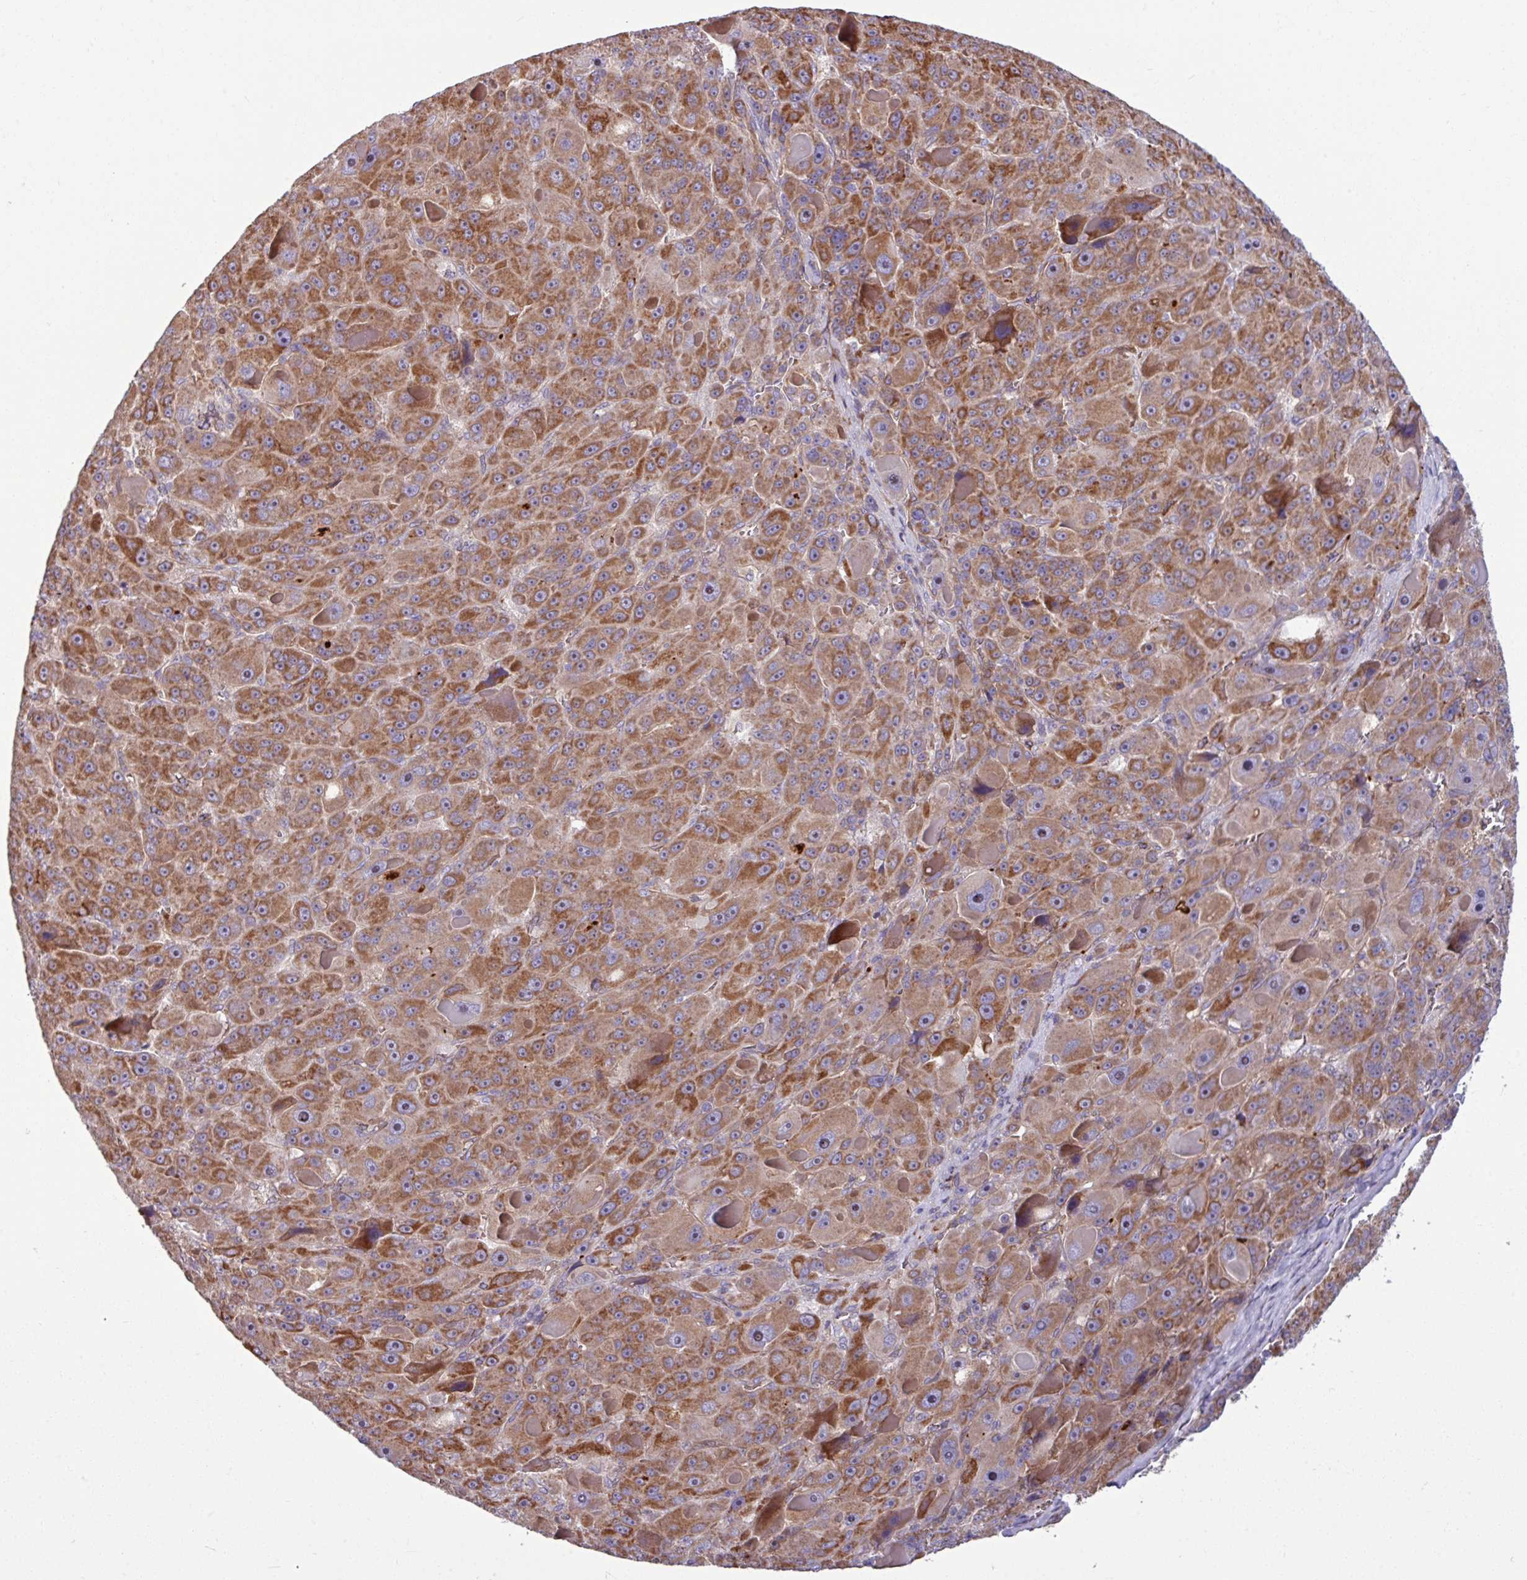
{"staining": {"intensity": "moderate", "quantity": ">75%", "location": "cytoplasmic/membranous"}, "tissue": "liver cancer", "cell_type": "Tumor cells", "image_type": "cancer", "snomed": [{"axis": "morphology", "description": "Carcinoma, Hepatocellular, NOS"}, {"axis": "topography", "description": "Liver"}], "caption": "Moderate cytoplasmic/membranous positivity is present in about >75% of tumor cells in liver cancer. (DAB (3,3'-diaminobenzidine) IHC with brightfield microscopy, high magnification).", "gene": "B4GALNT4", "patient": {"sex": "male", "age": 76}}